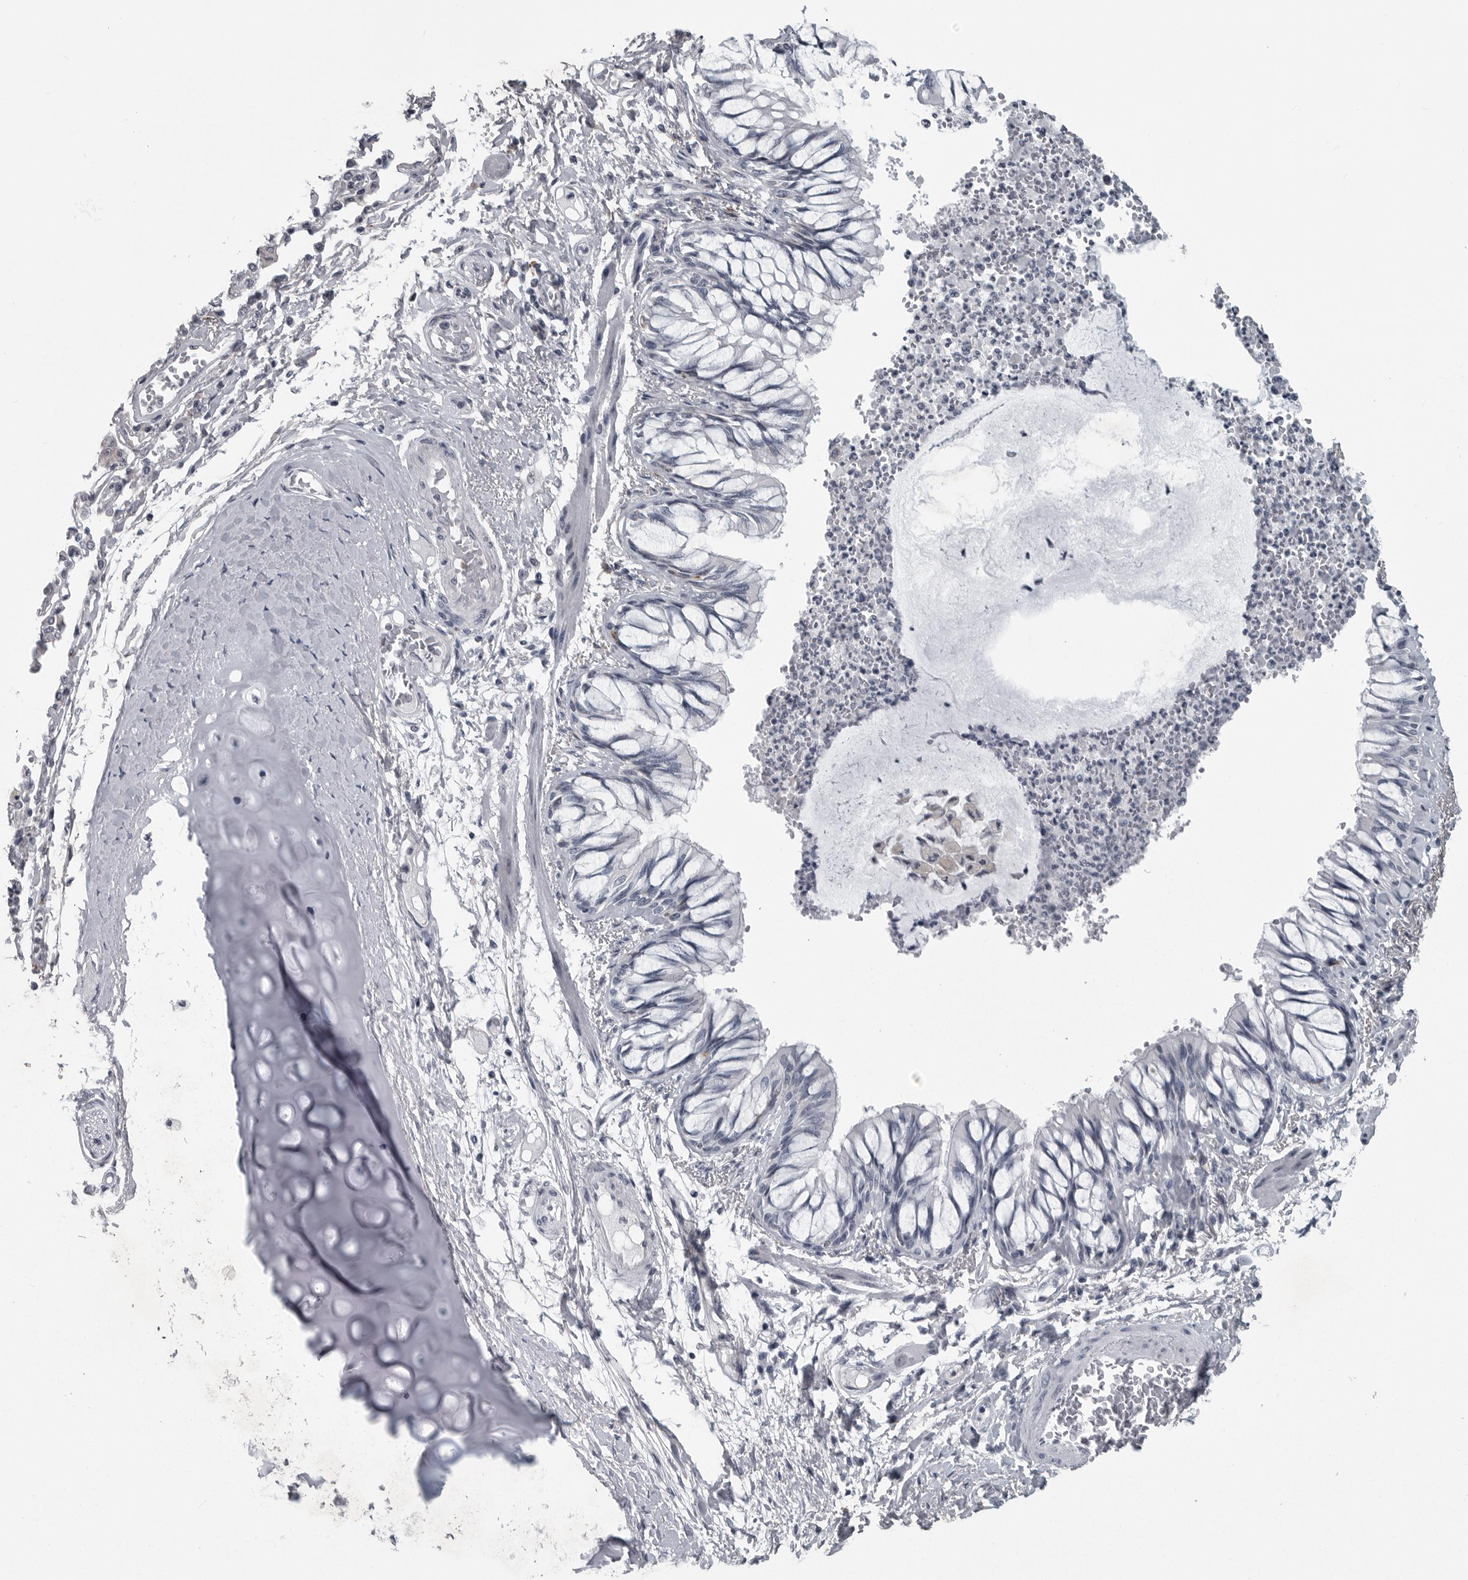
{"staining": {"intensity": "negative", "quantity": "none", "location": "none"}, "tissue": "bronchus", "cell_type": "Respiratory epithelial cells", "image_type": "normal", "snomed": [{"axis": "morphology", "description": "Normal tissue, NOS"}, {"axis": "topography", "description": "Cartilage tissue"}, {"axis": "topography", "description": "Bronchus"}, {"axis": "topography", "description": "Lung"}], "caption": "High power microscopy histopathology image of an immunohistochemistry image of unremarkable bronchus, revealing no significant expression in respiratory epithelial cells.", "gene": "LYSMD1", "patient": {"sex": "female", "age": 49}}